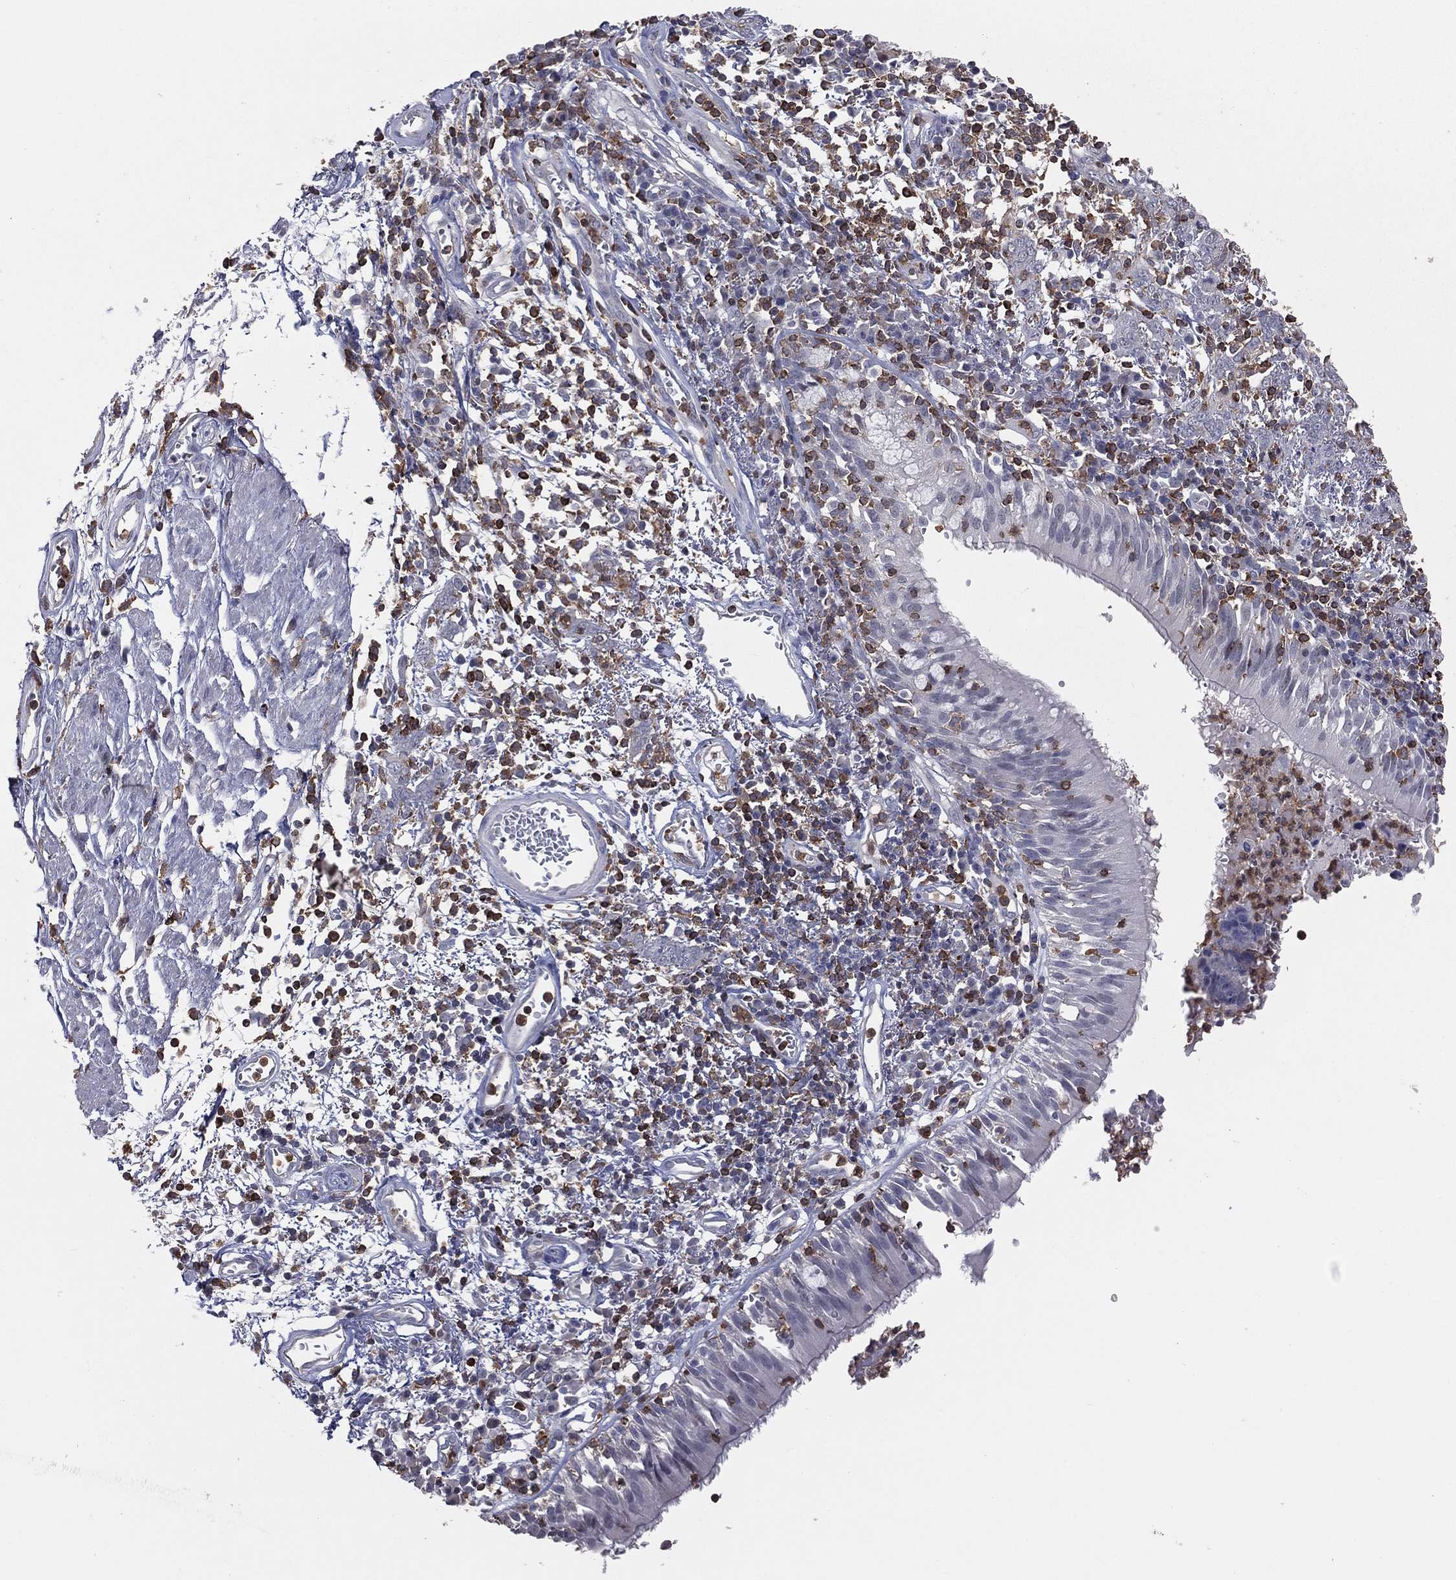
{"staining": {"intensity": "negative", "quantity": "none", "location": "none"}, "tissue": "bronchus", "cell_type": "Respiratory epithelial cells", "image_type": "normal", "snomed": [{"axis": "morphology", "description": "Normal tissue, NOS"}, {"axis": "morphology", "description": "Squamous cell carcinoma, NOS"}, {"axis": "topography", "description": "Cartilage tissue"}, {"axis": "topography", "description": "Bronchus"}, {"axis": "topography", "description": "Lung"}], "caption": "A high-resolution histopathology image shows immunohistochemistry staining of normal bronchus, which demonstrates no significant positivity in respiratory epithelial cells.", "gene": "PSTPIP1", "patient": {"sex": "male", "age": 66}}